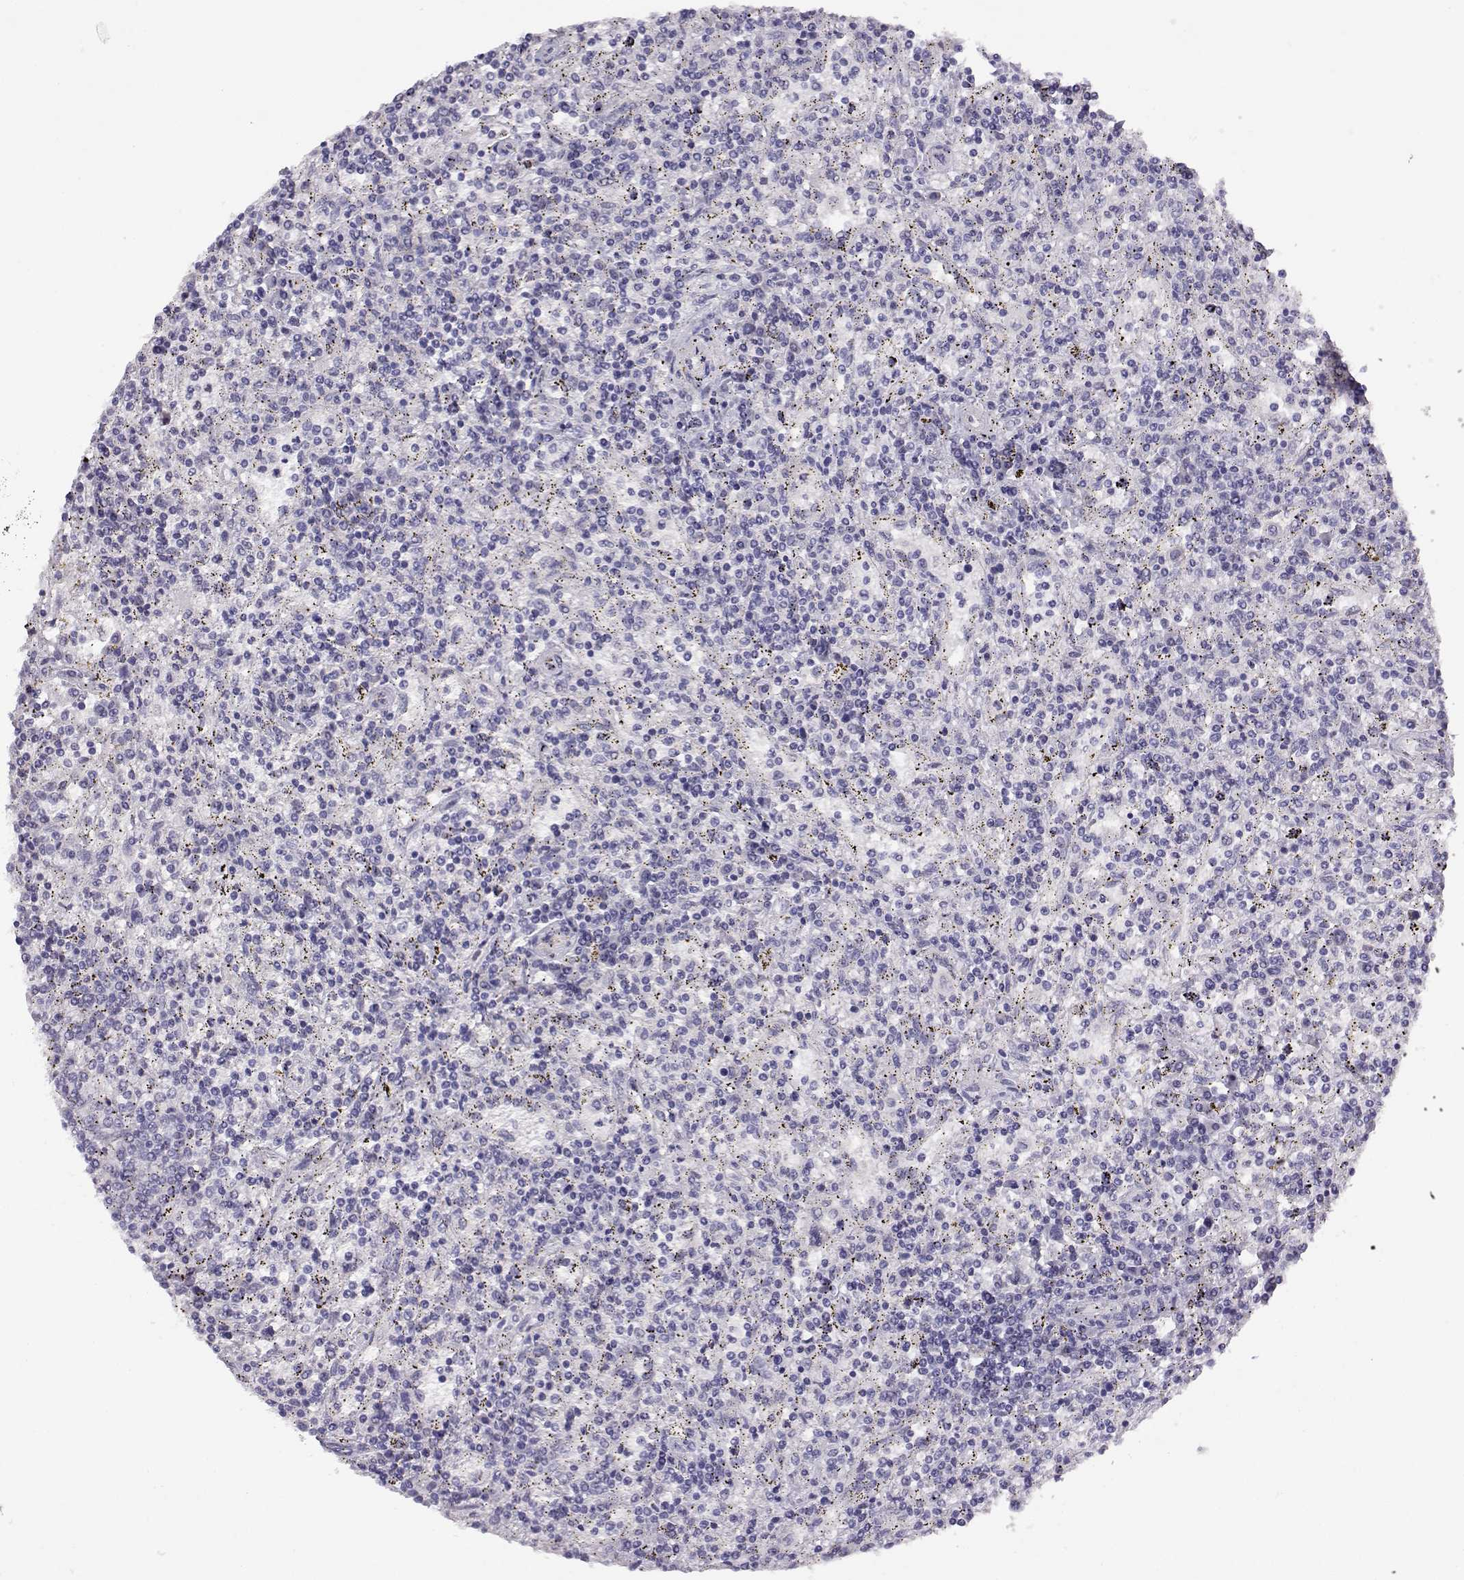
{"staining": {"intensity": "negative", "quantity": "none", "location": "none"}, "tissue": "lymphoma", "cell_type": "Tumor cells", "image_type": "cancer", "snomed": [{"axis": "morphology", "description": "Malignant lymphoma, non-Hodgkin's type, Low grade"}, {"axis": "topography", "description": "Spleen"}], "caption": "Photomicrograph shows no significant protein expression in tumor cells of low-grade malignant lymphoma, non-Hodgkin's type.", "gene": "ENDOU", "patient": {"sex": "male", "age": 62}}